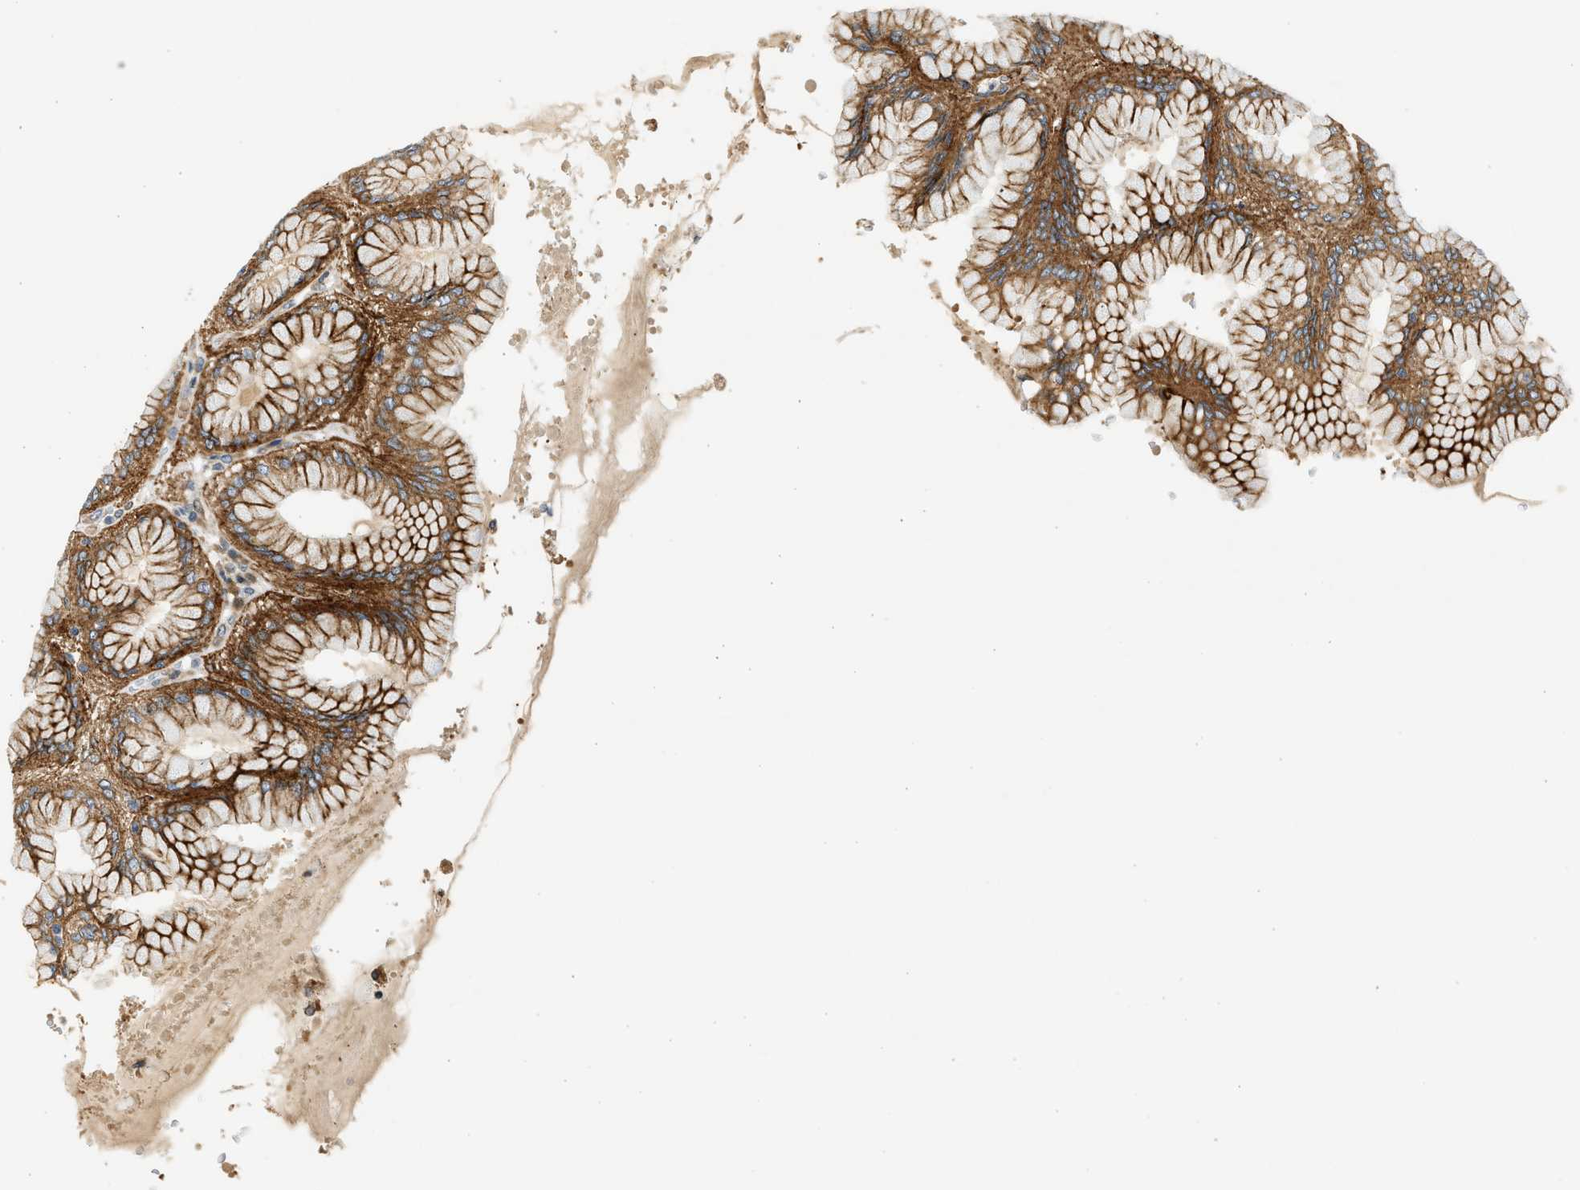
{"staining": {"intensity": "moderate", "quantity": ">75%", "location": "cytoplasmic/membranous"}, "tissue": "stomach", "cell_type": "Glandular cells", "image_type": "normal", "snomed": [{"axis": "morphology", "description": "Normal tissue, NOS"}, {"axis": "topography", "description": "Stomach"}, {"axis": "topography", "description": "Stomach, lower"}], "caption": "Immunohistochemistry of normal stomach displays medium levels of moderate cytoplasmic/membranous expression in about >75% of glandular cells.", "gene": "NRSN2", "patient": {"sex": "female", "age": 56}}